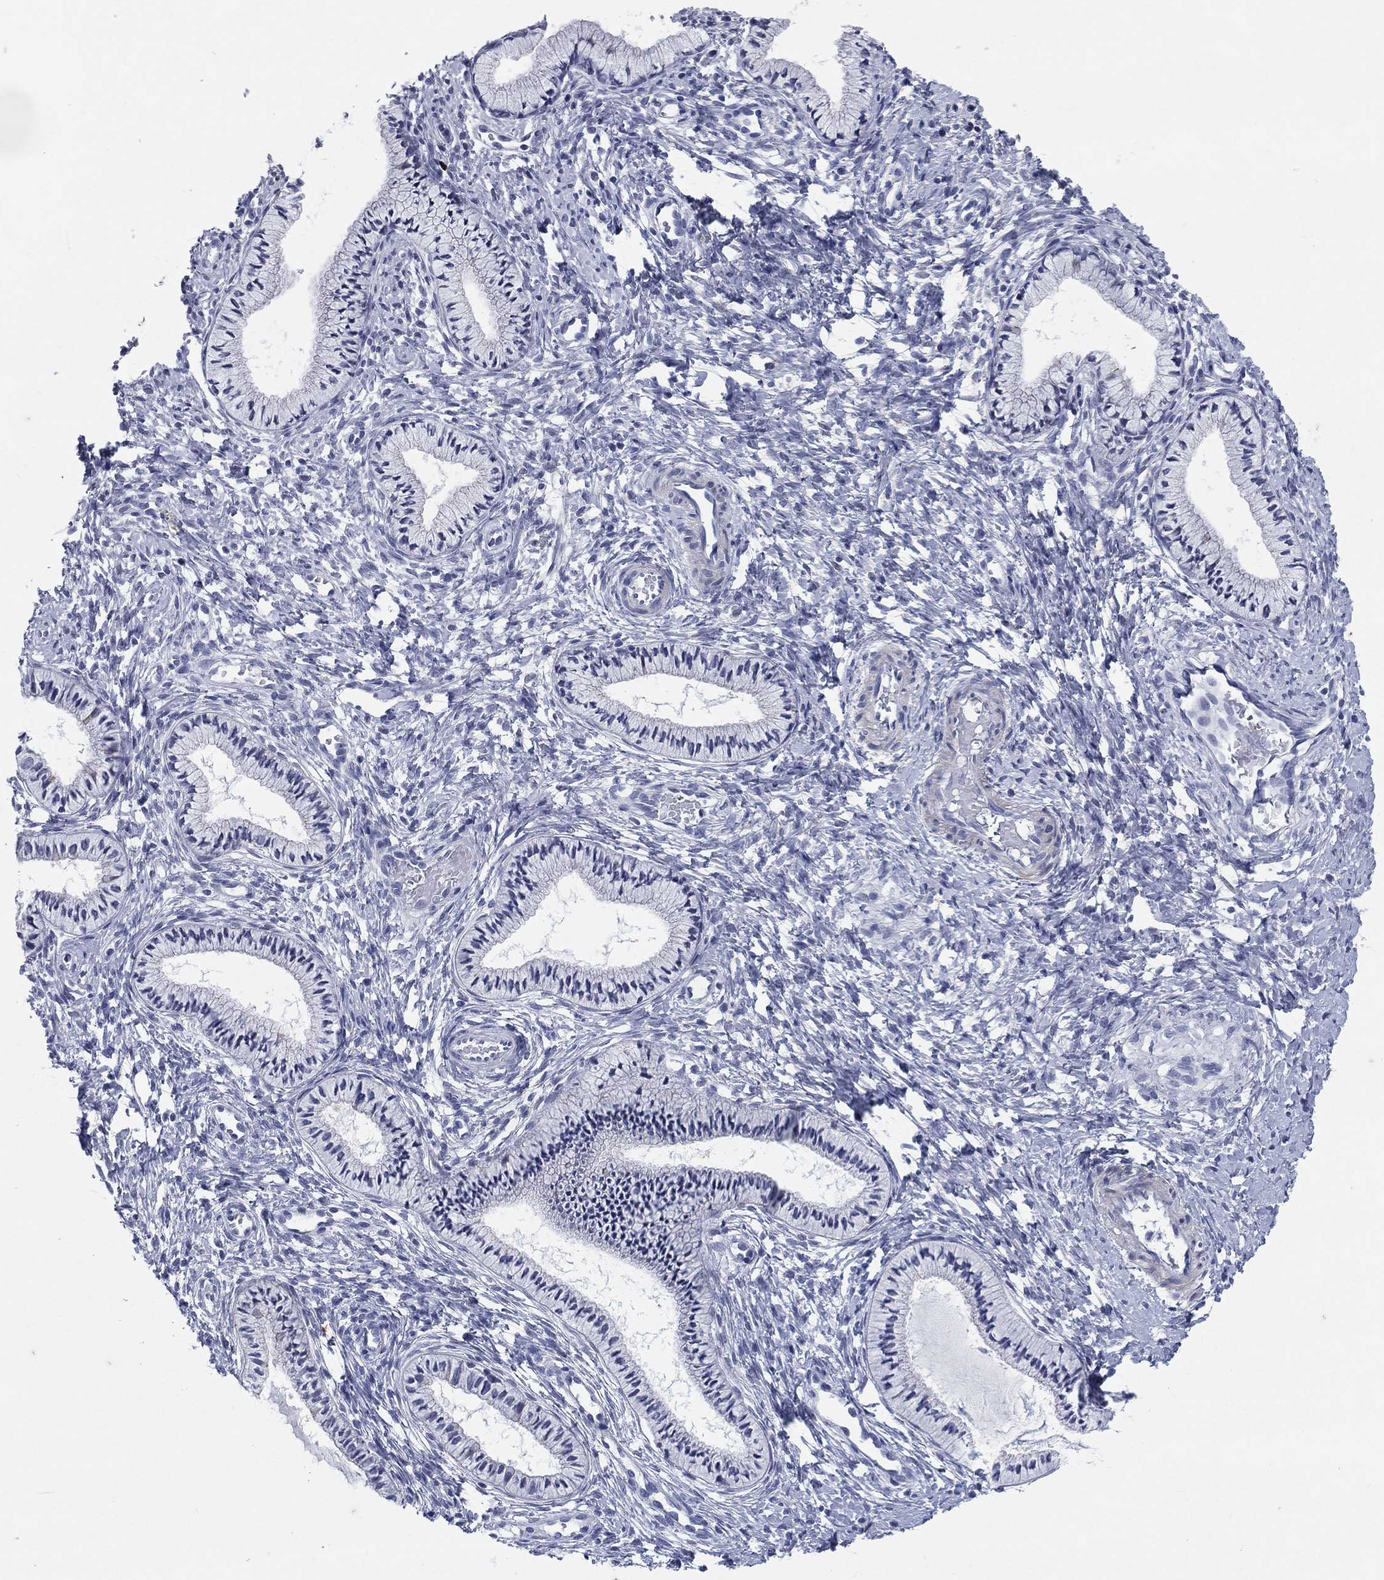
{"staining": {"intensity": "negative", "quantity": "none", "location": "none"}, "tissue": "cervix", "cell_type": "Glandular cells", "image_type": "normal", "snomed": [{"axis": "morphology", "description": "Normal tissue, NOS"}, {"axis": "topography", "description": "Cervix"}], "caption": "Immunohistochemical staining of unremarkable human cervix shows no significant staining in glandular cells.", "gene": "HLA", "patient": {"sex": "female", "age": 39}}